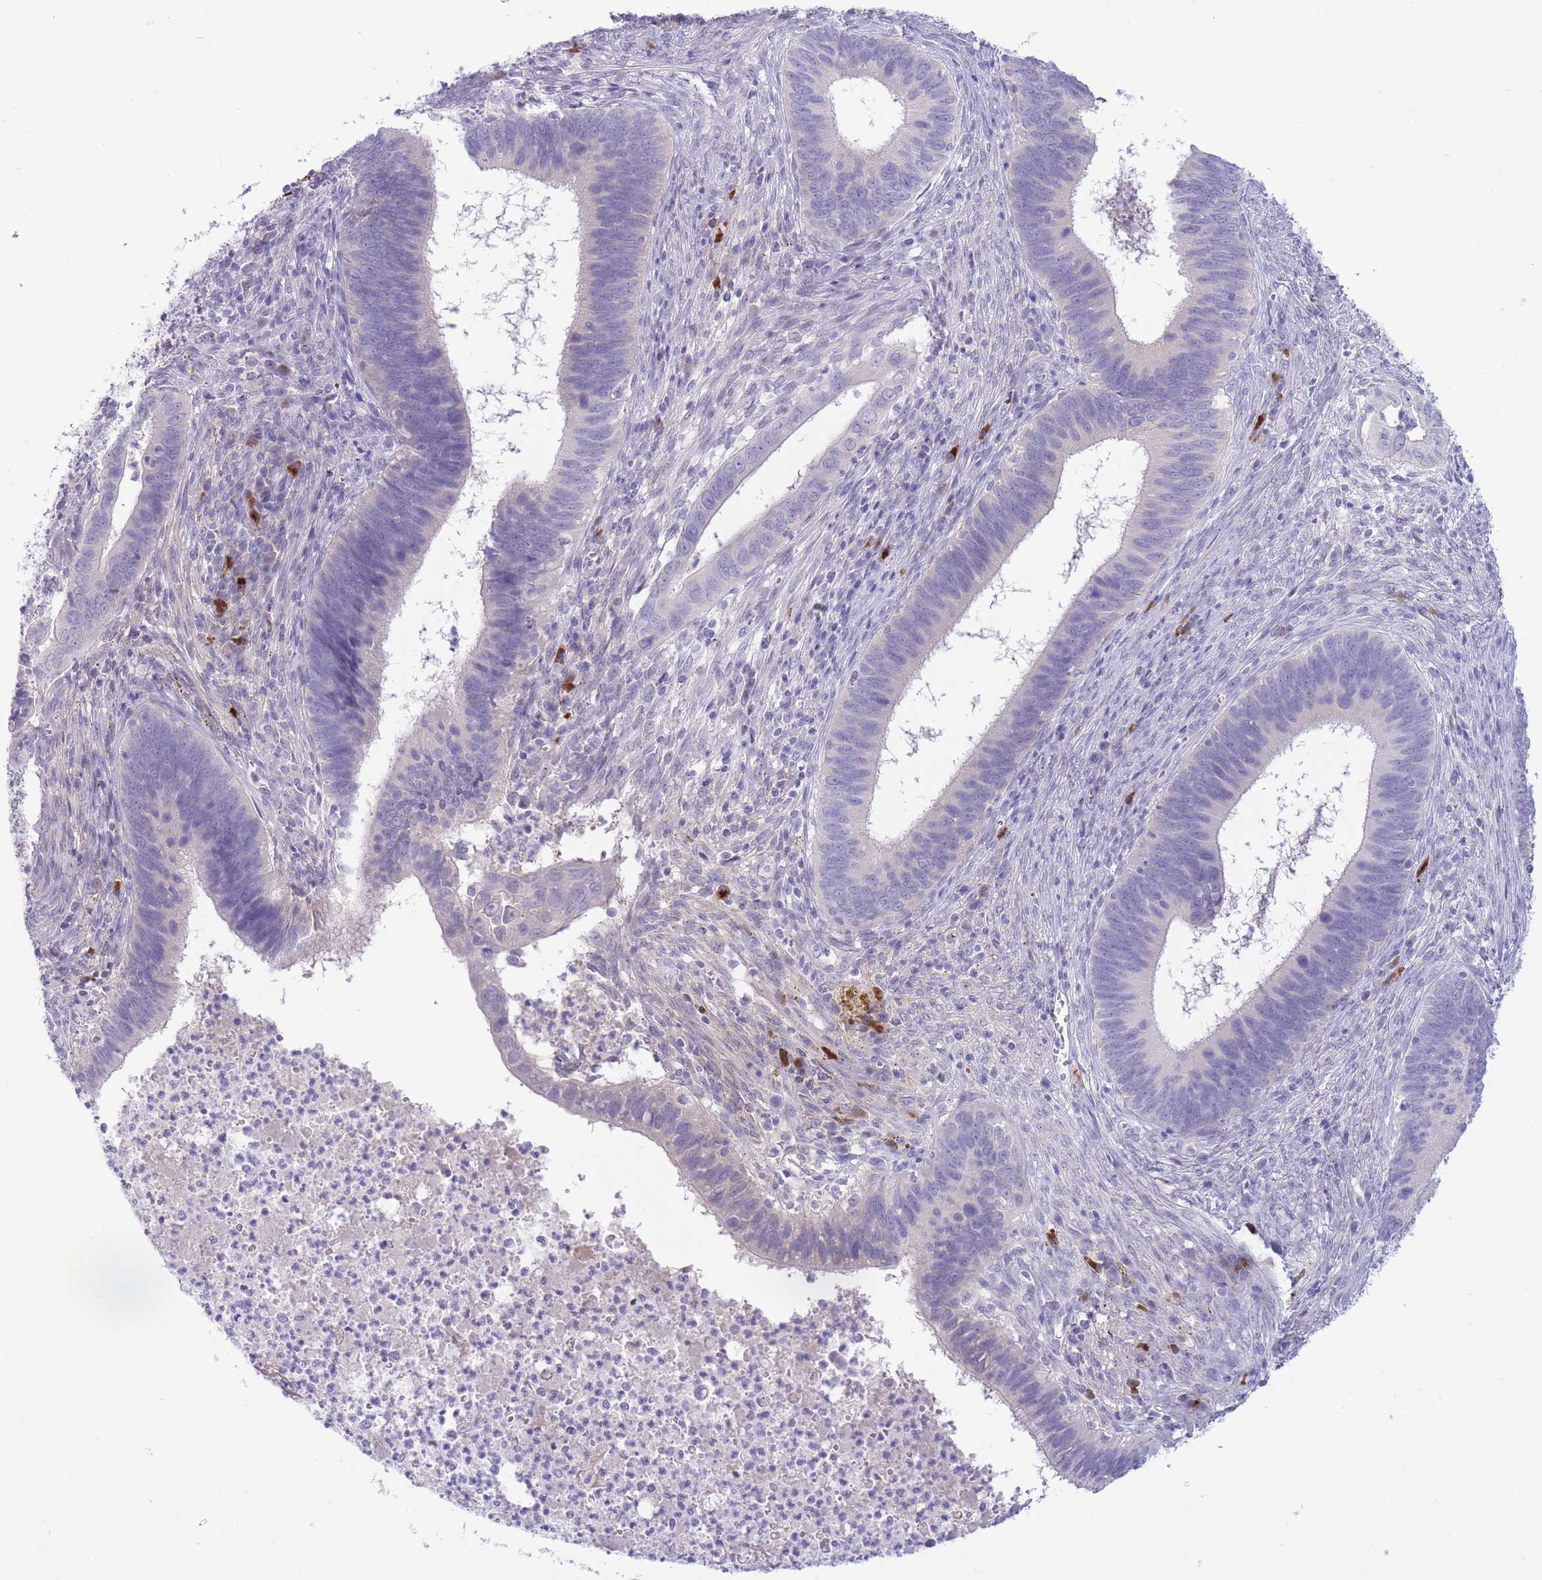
{"staining": {"intensity": "negative", "quantity": "none", "location": "none"}, "tissue": "cervical cancer", "cell_type": "Tumor cells", "image_type": "cancer", "snomed": [{"axis": "morphology", "description": "Adenocarcinoma, NOS"}, {"axis": "topography", "description": "Cervix"}], "caption": "There is no significant expression in tumor cells of cervical cancer (adenocarcinoma).", "gene": "ASAP3", "patient": {"sex": "female", "age": 42}}